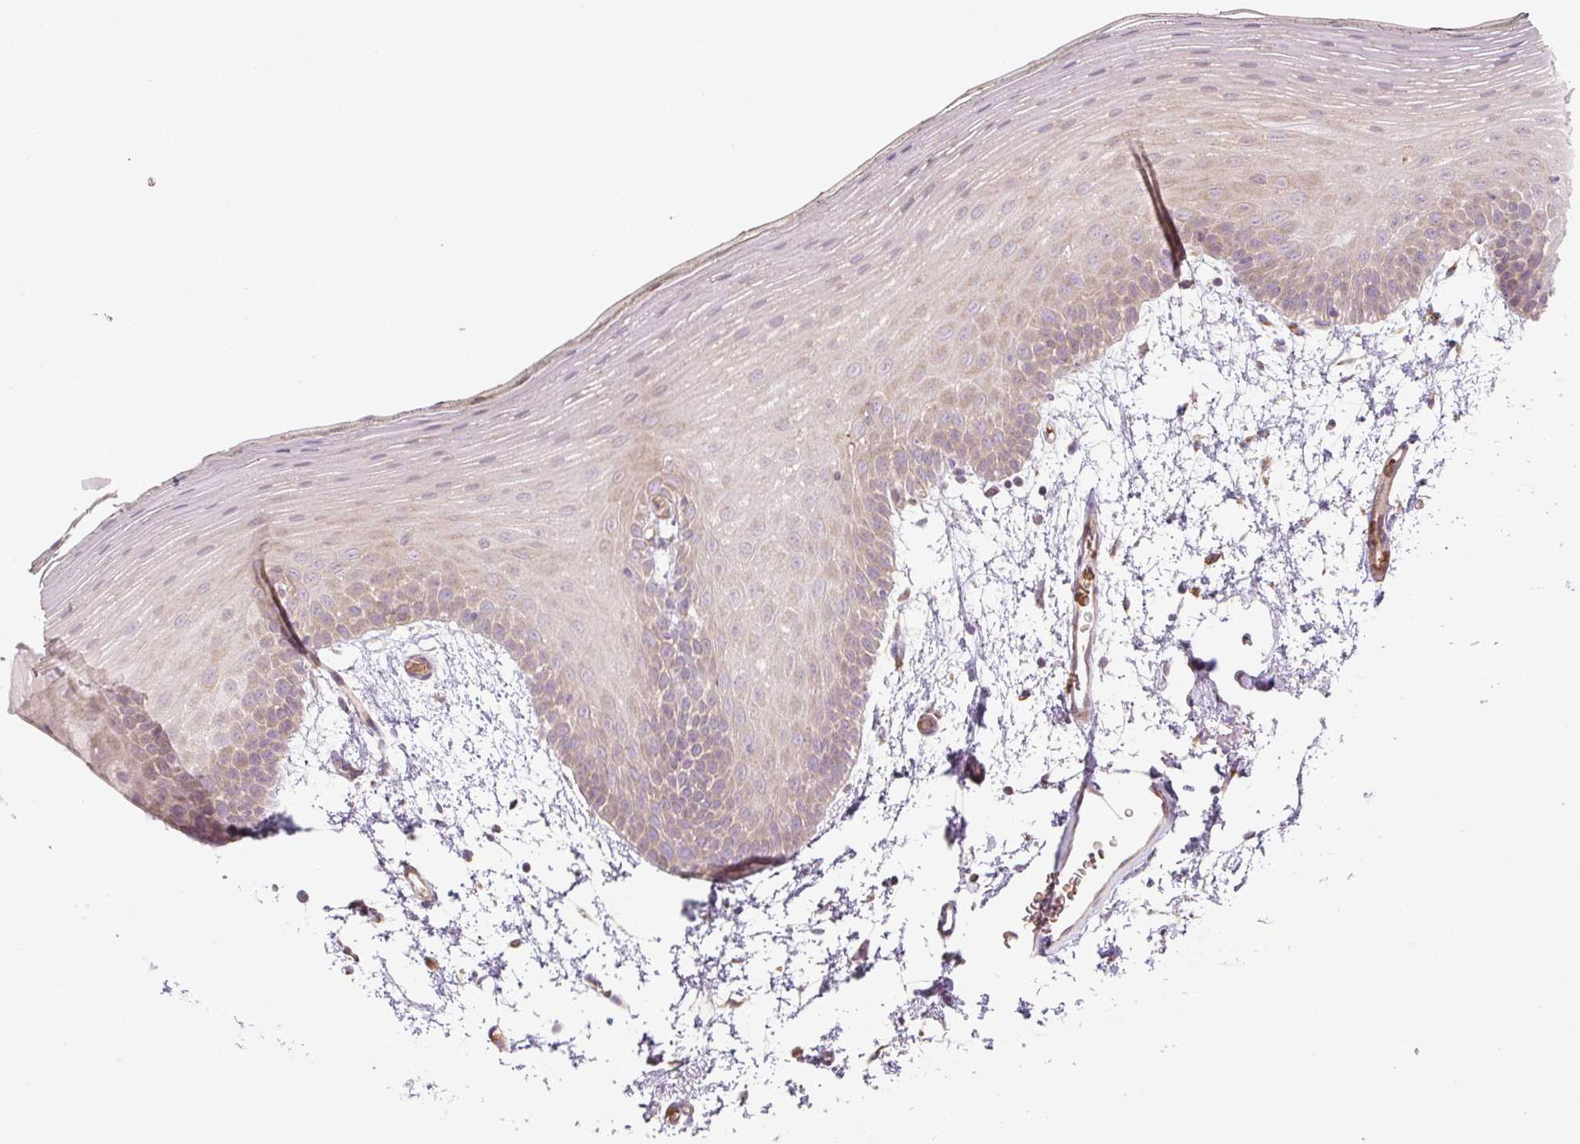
{"staining": {"intensity": "weak", "quantity": "25%-75%", "location": "cytoplasmic/membranous"}, "tissue": "oral mucosa", "cell_type": "Squamous epithelial cells", "image_type": "normal", "snomed": [{"axis": "morphology", "description": "Normal tissue, NOS"}, {"axis": "morphology", "description": "Squamous cell carcinoma, NOS"}, {"axis": "topography", "description": "Oral tissue"}, {"axis": "topography", "description": "Head-Neck"}], "caption": "Oral mucosa stained with immunohistochemistry (IHC) exhibits weak cytoplasmic/membranous expression in about 25%-75% of squamous epithelial cells.", "gene": "RASA1", "patient": {"sex": "female", "age": 81}}